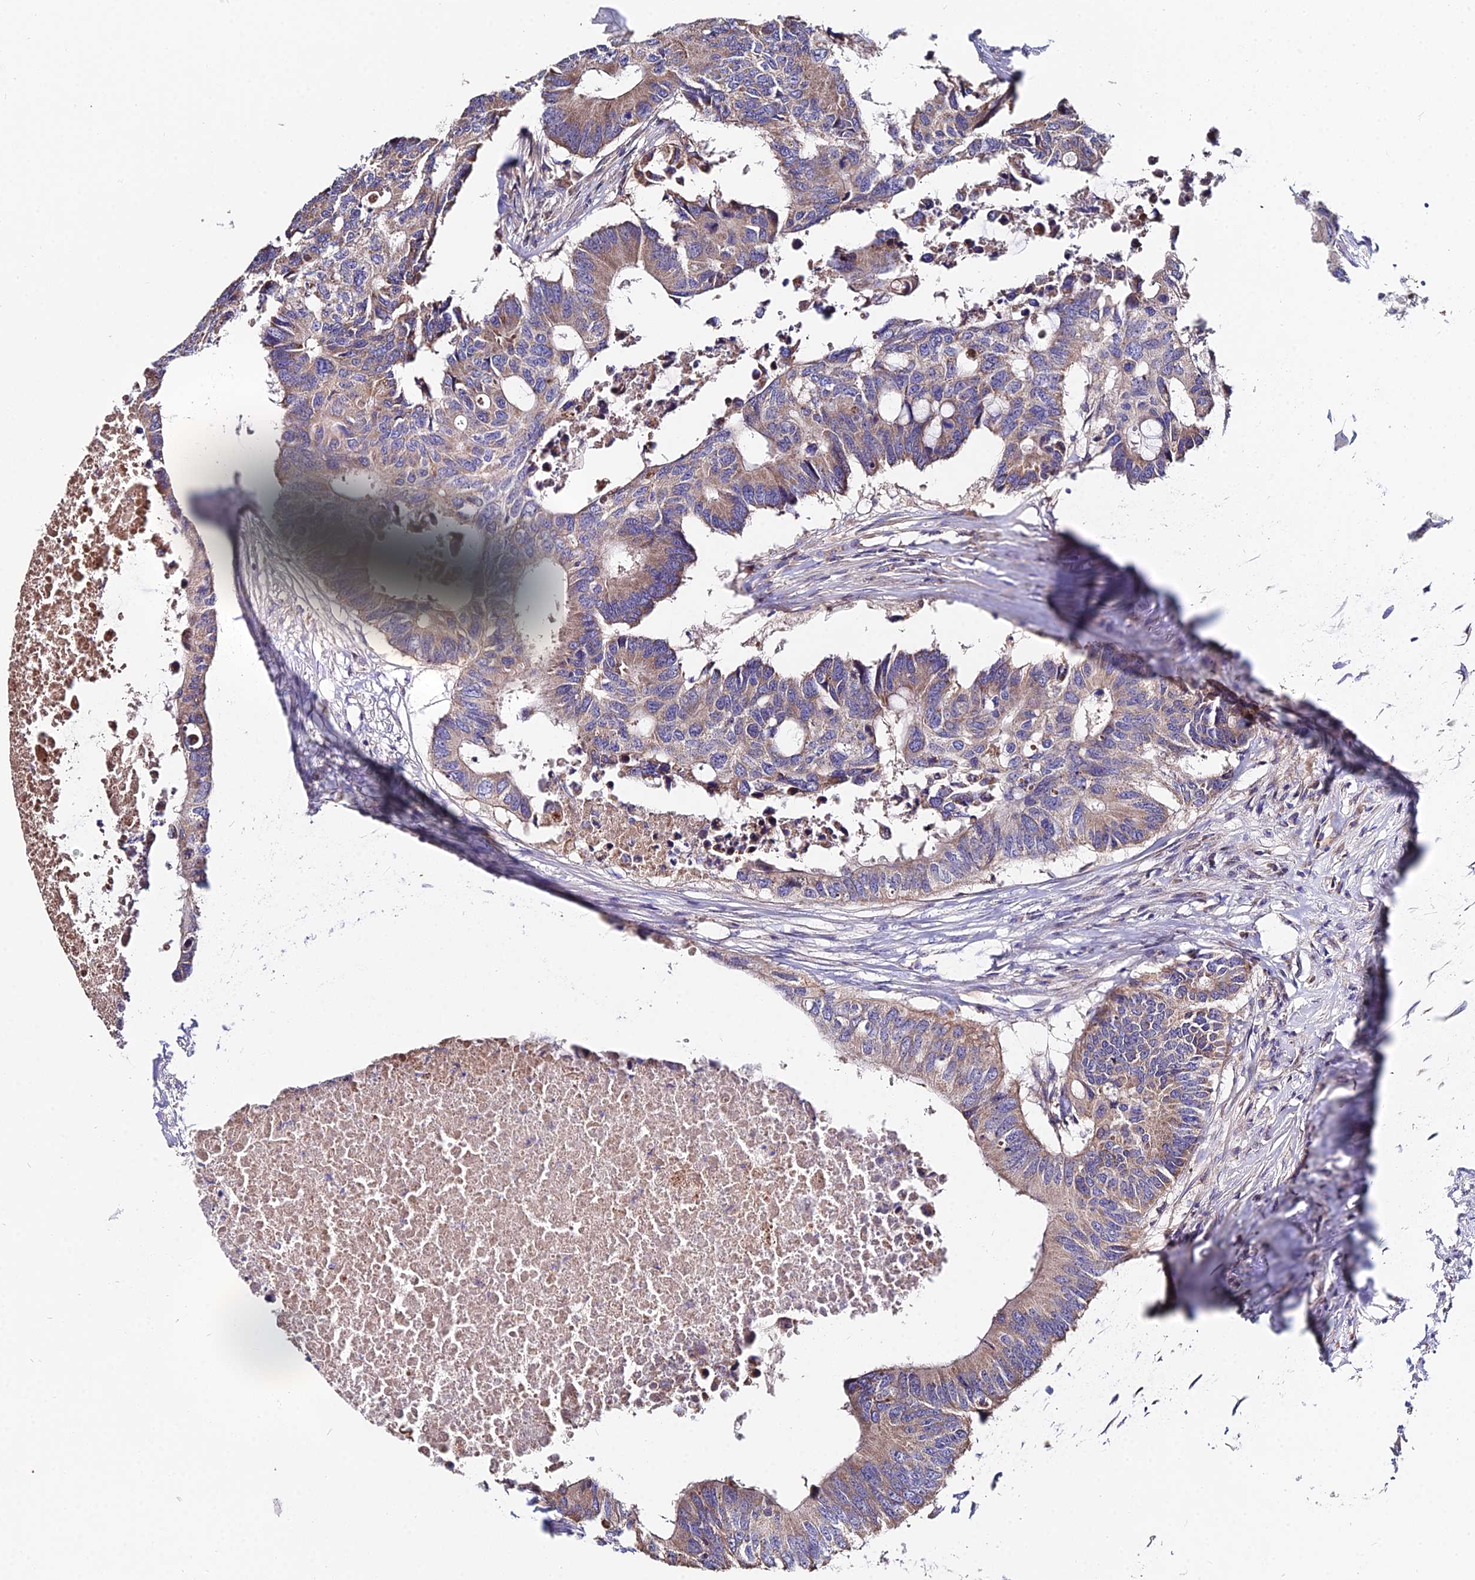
{"staining": {"intensity": "weak", "quantity": ">75%", "location": "cytoplasmic/membranous"}, "tissue": "colorectal cancer", "cell_type": "Tumor cells", "image_type": "cancer", "snomed": [{"axis": "morphology", "description": "Adenocarcinoma, NOS"}, {"axis": "topography", "description": "Colon"}], "caption": "A histopathology image of human adenocarcinoma (colorectal) stained for a protein demonstrates weak cytoplasmic/membranous brown staining in tumor cells. The staining was performed using DAB (3,3'-diaminobenzidine) to visualize the protein expression in brown, while the nuclei were stained in blue with hematoxylin (Magnification: 20x).", "gene": "CDC37L1", "patient": {"sex": "male", "age": 71}}